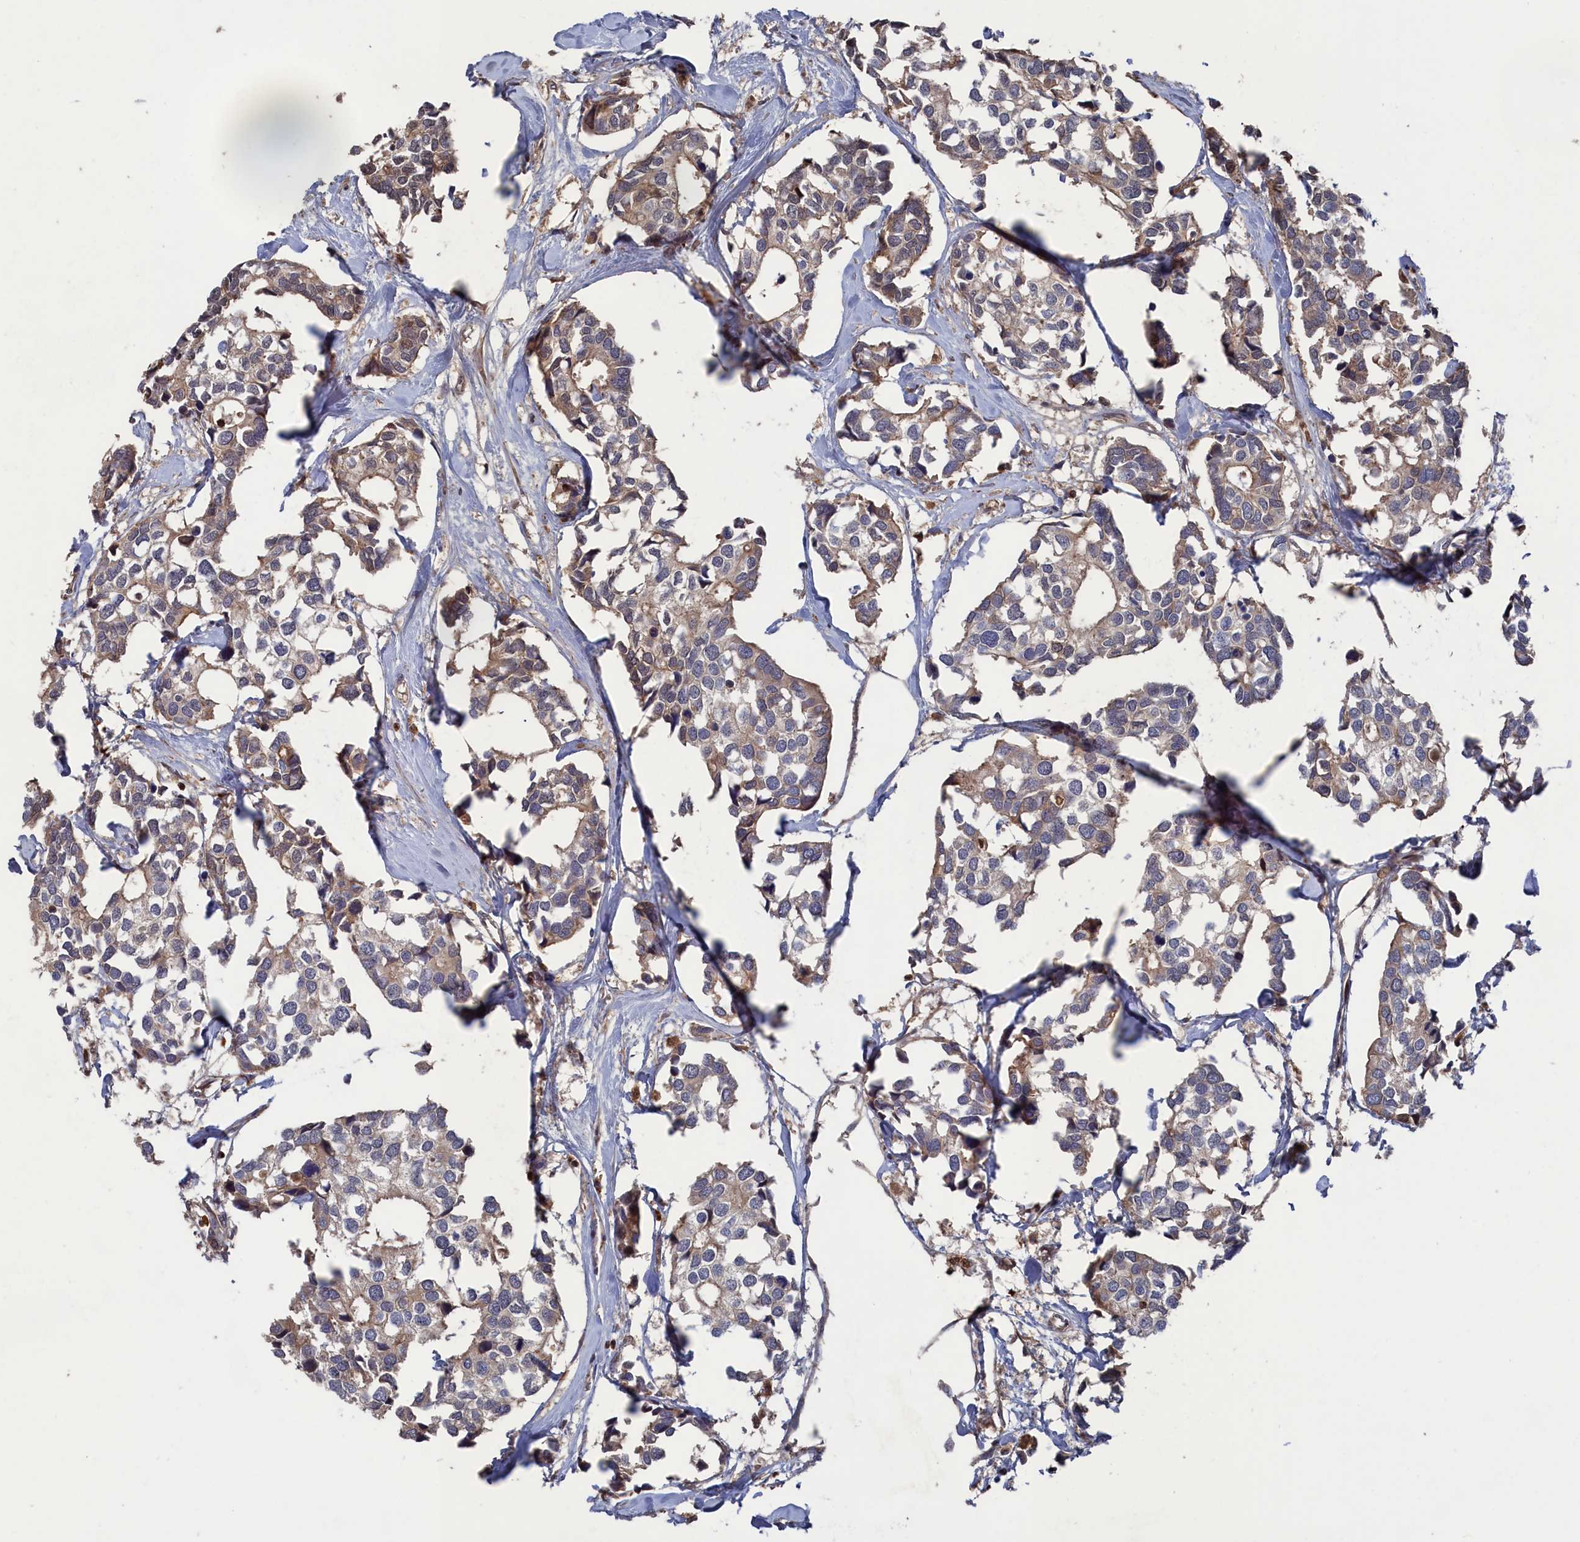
{"staining": {"intensity": "moderate", "quantity": "<25%", "location": "cytoplasmic/membranous"}, "tissue": "breast cancer", "cell_type": "Tumor cells", "image_type": "cancer", "snomed": [{"axis": "morphology", "description": "Duct carcinoma"}, {"axis": "topography", "description": "Breast"}], "caption": "Breast cancer stained with DAB IHC demonstrates low levels of moderate cytoplasmic/membranous staining in about <25% of tumor cells.", "gene": "PLA2G15", "patient": {"sex": "female", "age": 83}}